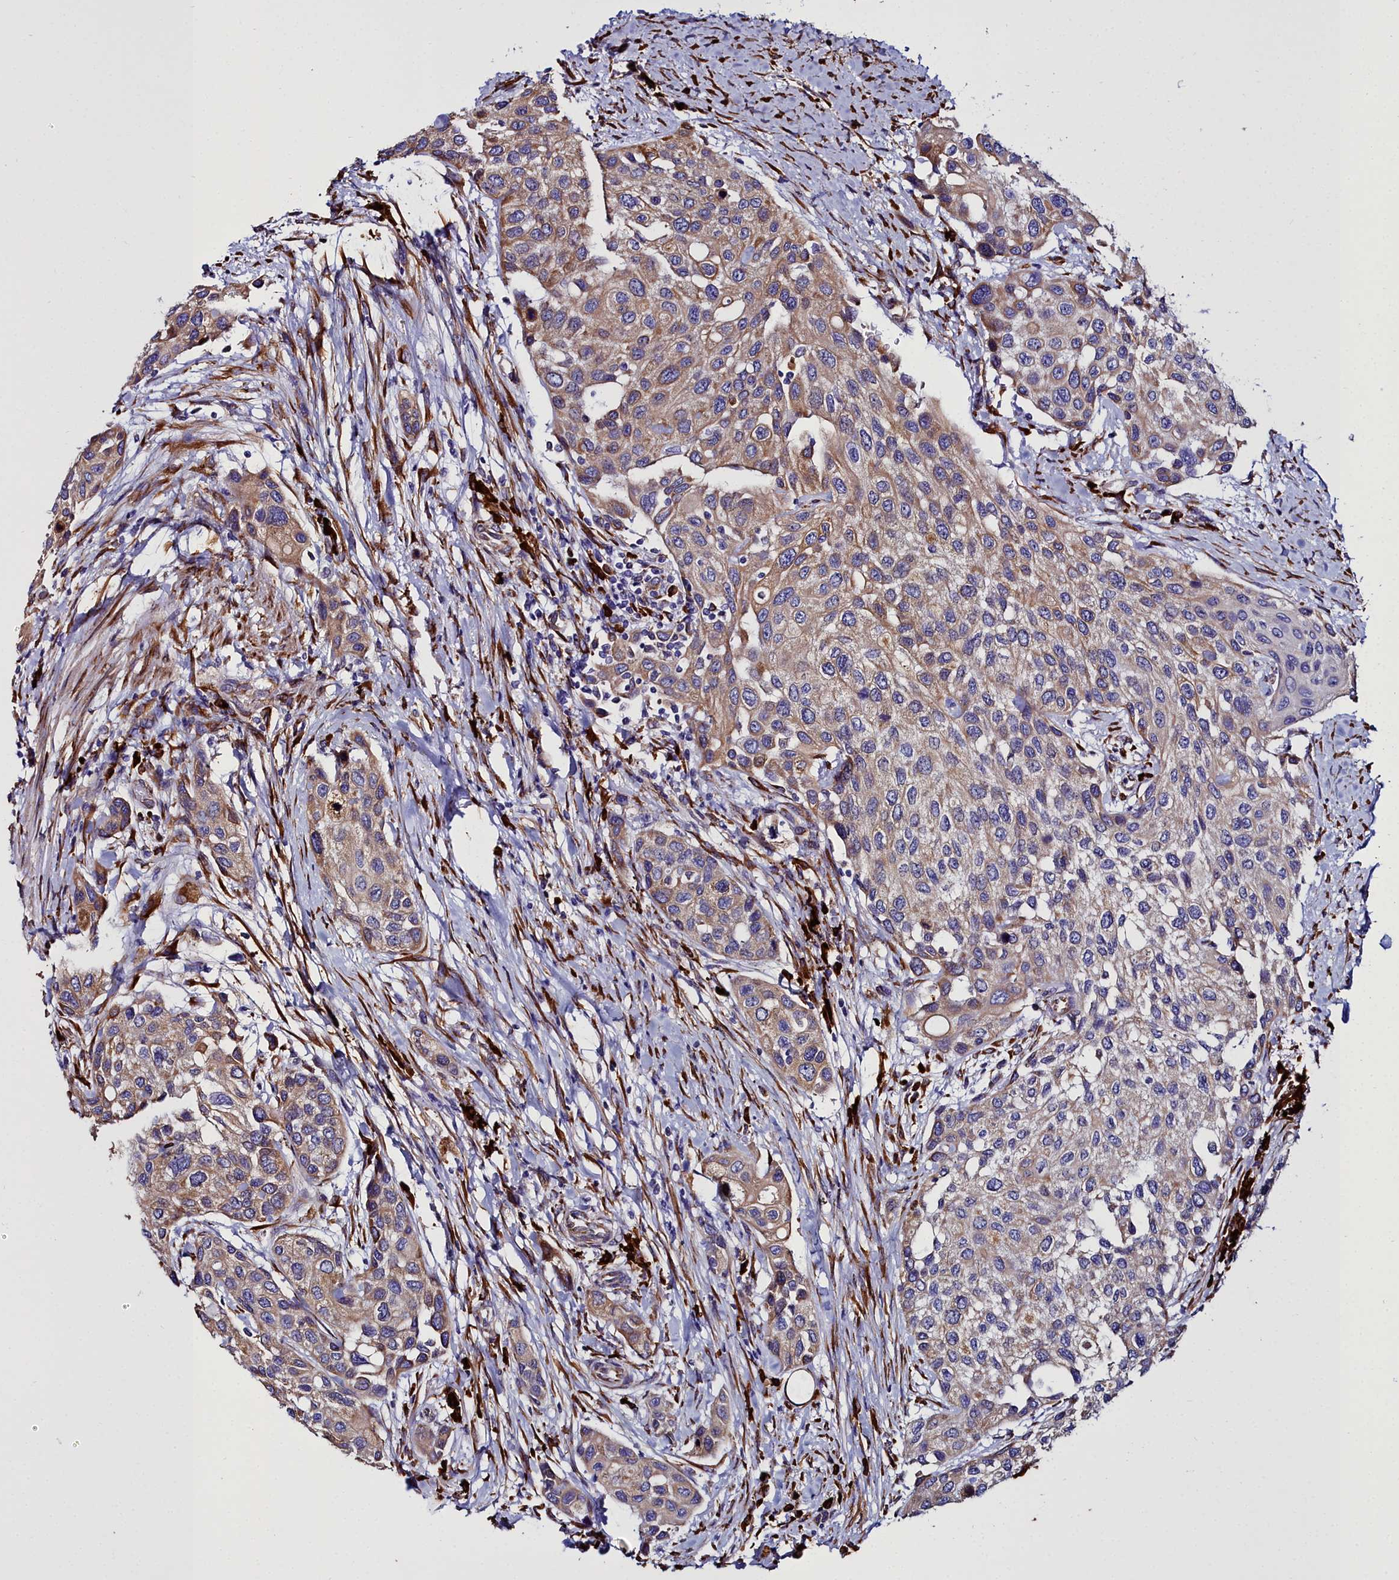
{"staining": {"intensity": "moderate", "quantity": ">75%", "location": "cytoplasmic/membranous"}, "tissue": "urothelial cancer", "cell_type": "Tumor cells", "image_type": "cancer", "snomed": [{"axis": "morphology", "description": "Normal tissue, NOS"}, {"axis": "morphology", "description": "Urothelial carcinoma, High grade"}, {"axis": "topography", "description": "Vascular tissue"}, {"axis": "topography", "description": "Urinary bladder"}], "caption": "This photomicrograph displays immunohistochemistry (IHC) staining of human urothelial cancer, with medium moderate cytoplasmic/membranous expression in approximately >75% of tumor cells.", "gene": "TXNDC5", "patient": {"sex": "female", "age": 56}}